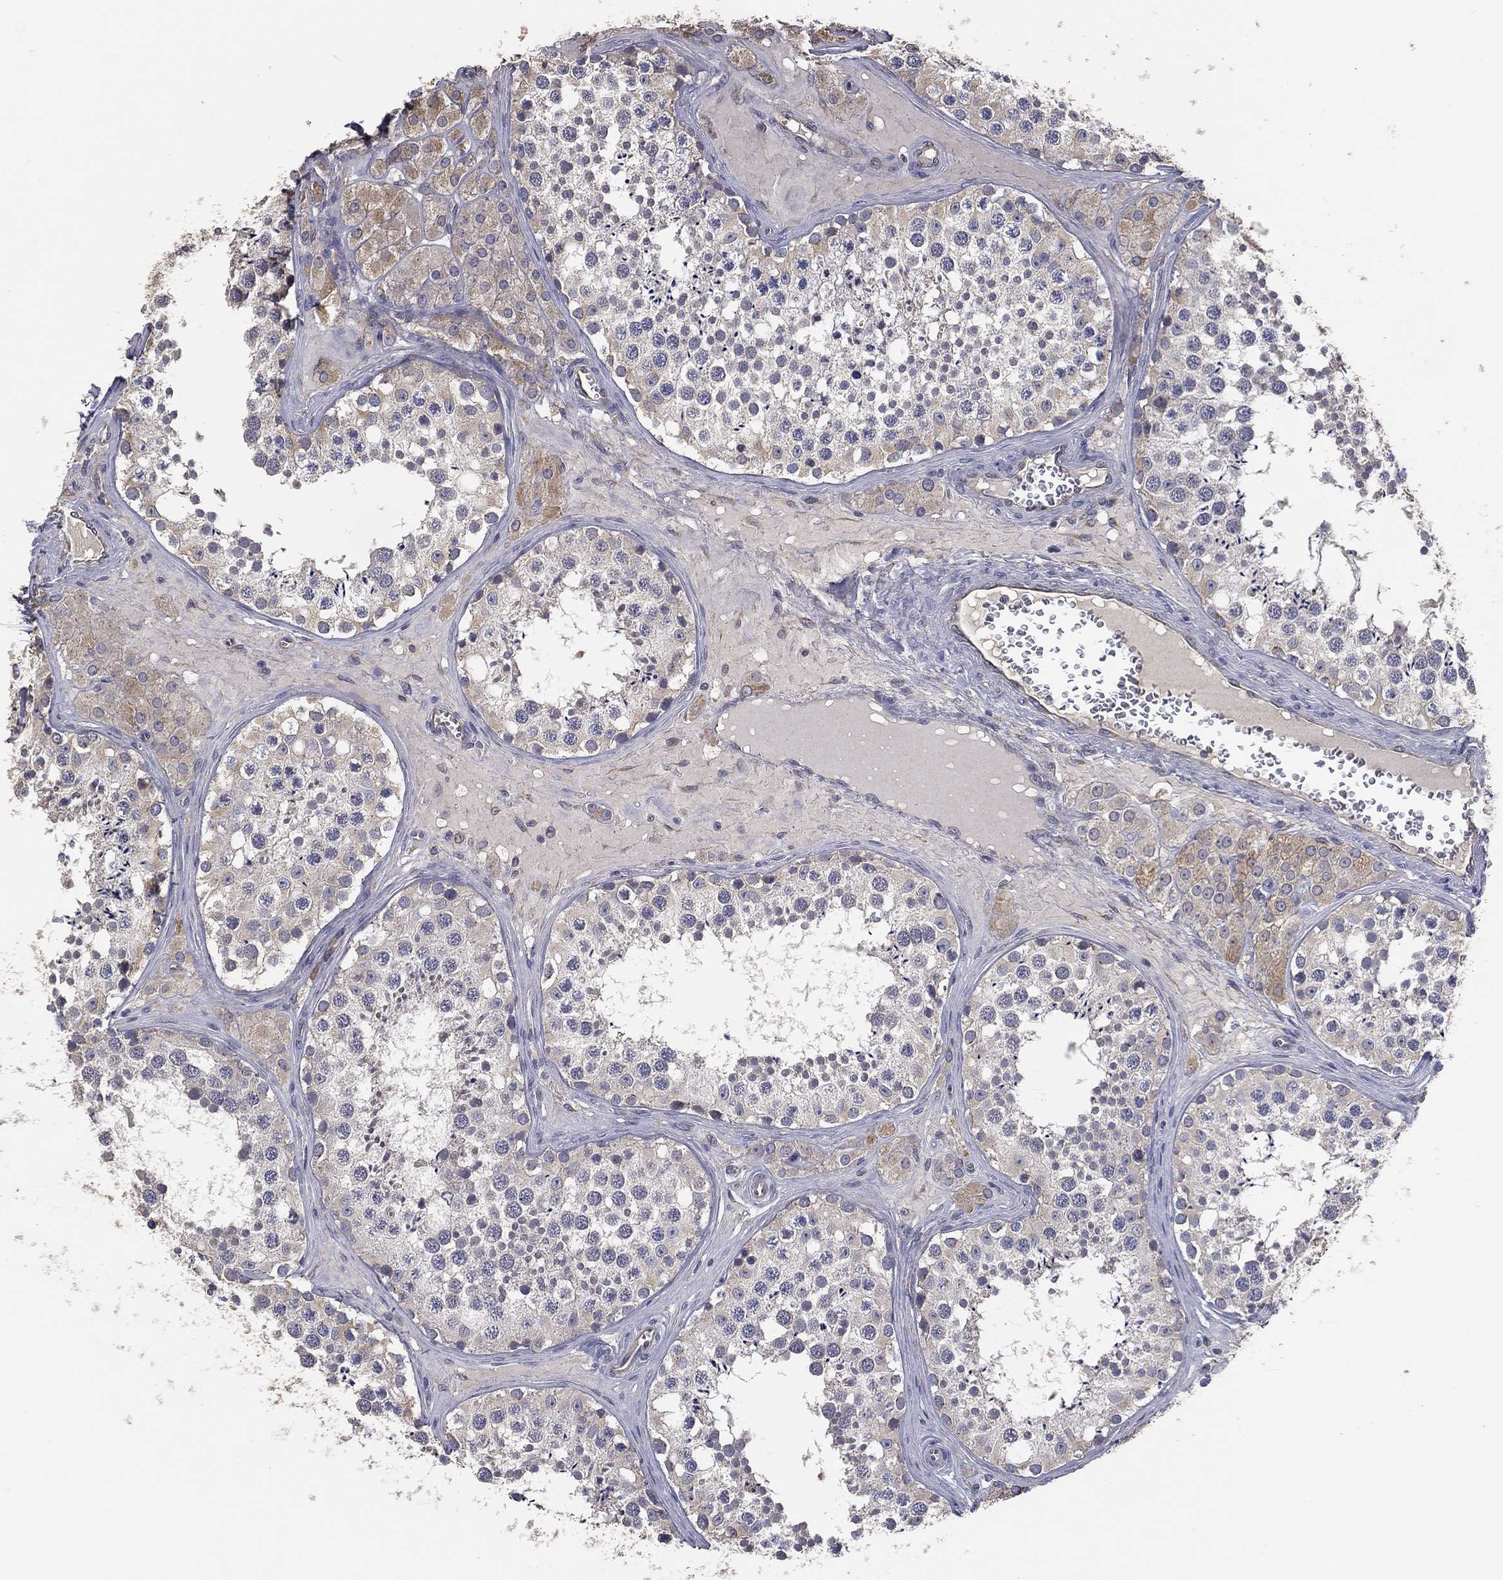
{"staining": {"intensity": "negative", "quantity": "none", "location": "none"}, "tissue": "testis", "cell_type": "Cells in seminiferous ducts", "image_type": "normal", "snomed": [{"axis": "morphology", "description": "Normal tissue, NOS"}, {"axis": "topography", "description": "Testis"}], "caption": "Immunohistochemistry (IHC) photomicrograph of benign testis: testis stained with DAB (3,3'-diaminobenzidine) shows no significant protein expression in cells in seminiferous ducts.", "gene": "CROCC", "patient": {"sex": "male", "age": 31}}